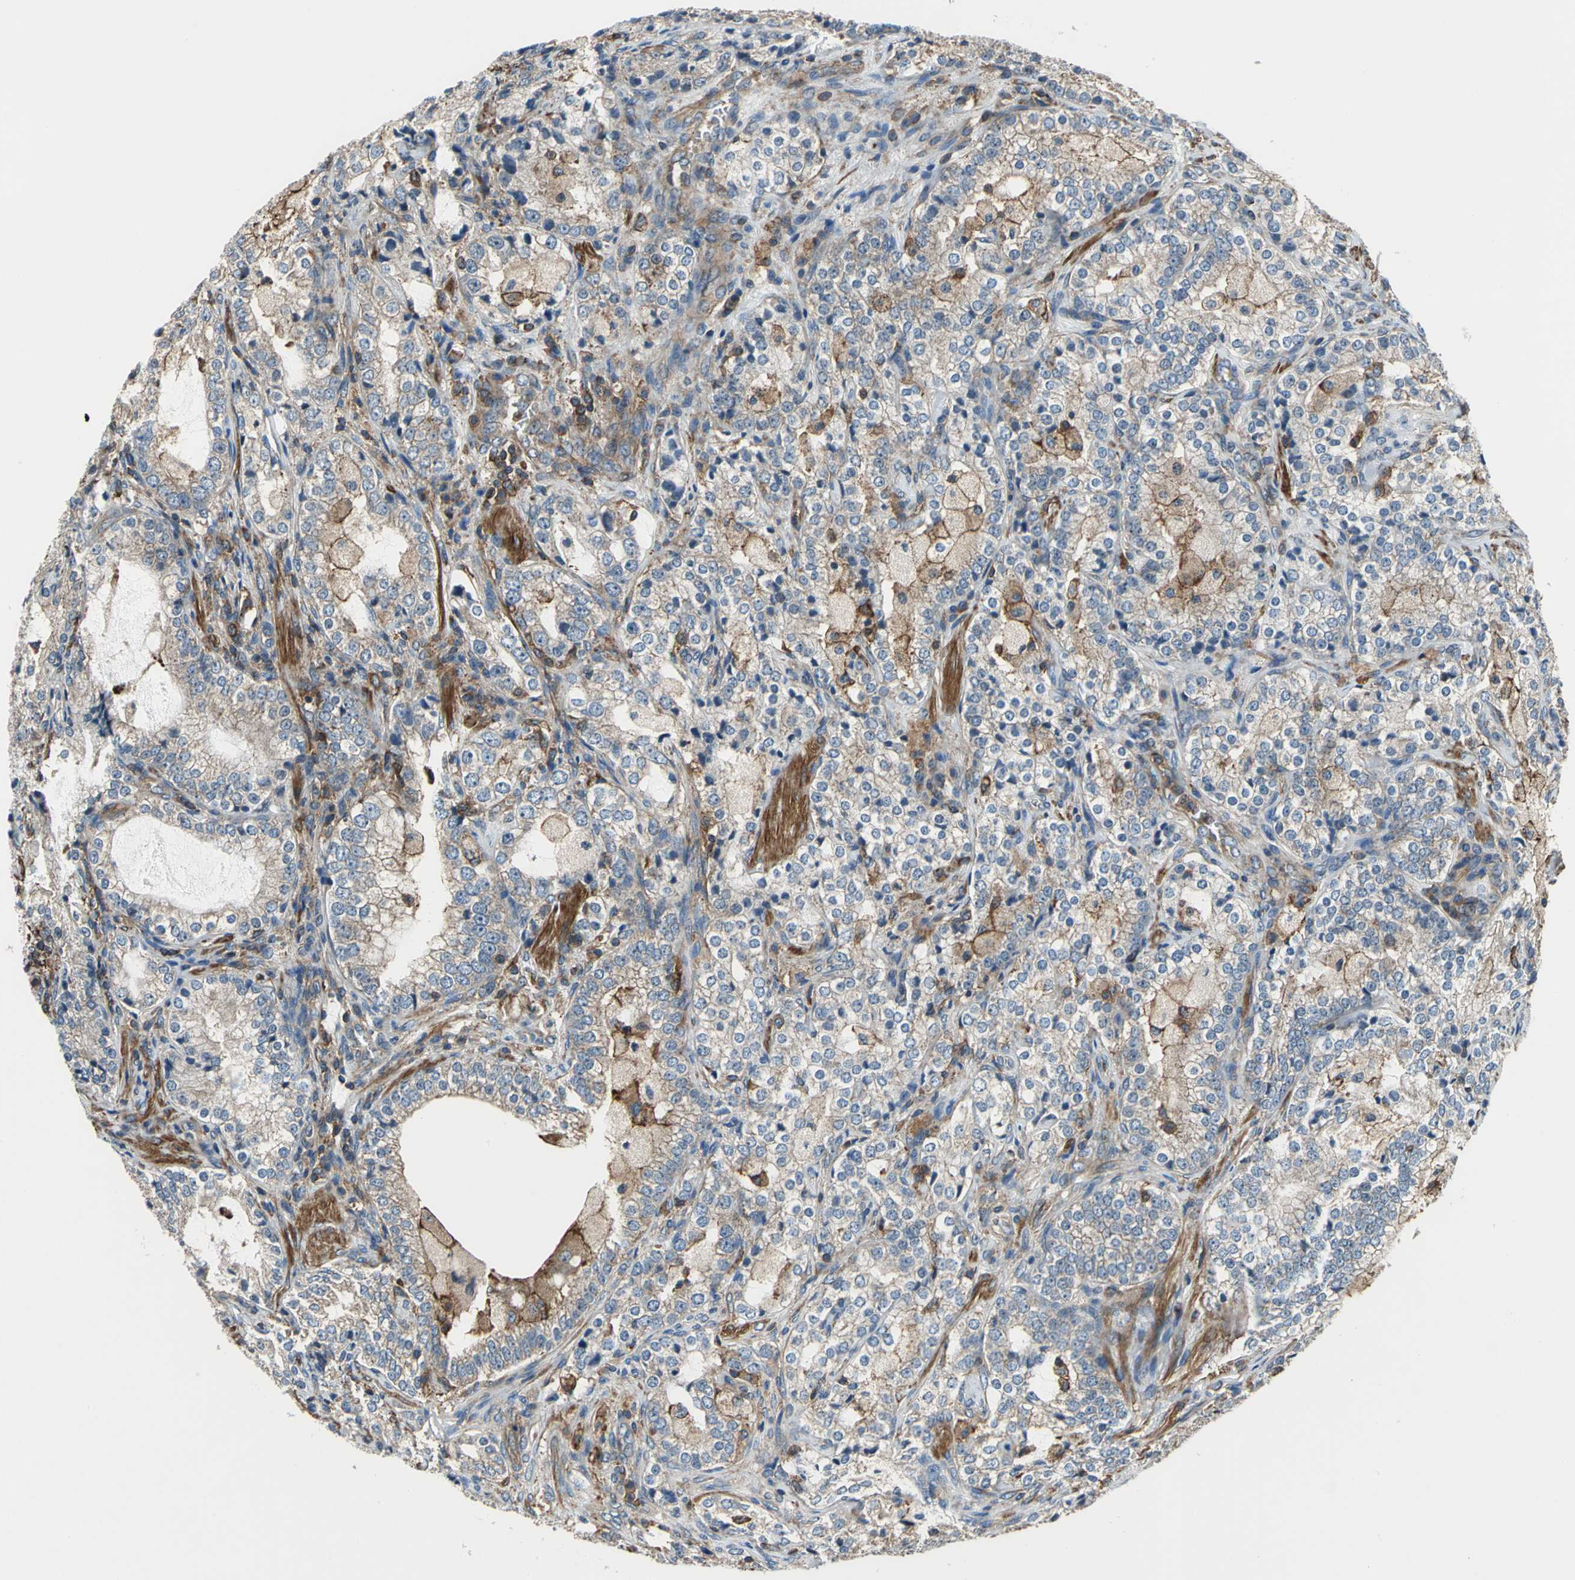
{"staining": {"intensity": "moderate", "quantity": "25%-75%", "location": "cytoplasmic/membranous"}, "tissue": "prostate cancer", "cell_type": "Tumor cells", "image_type": "cancer", "snomed": [{"axis": "morphology", "description": "Adenocarcinoma, High grade"}, {"axis": "topography", "description": "Prostate"}], "caption": "An immunohistochemistry (IHC) histopathology image of neoplastic tissue is shown. Protein staining in brown shows moderate cytoplasmic/membranous positivity in high-grade adenocarcinoma (prostate) within tumor cells.", "gene": "PARVA", "patient": {"sex": "male", "age": 63}}